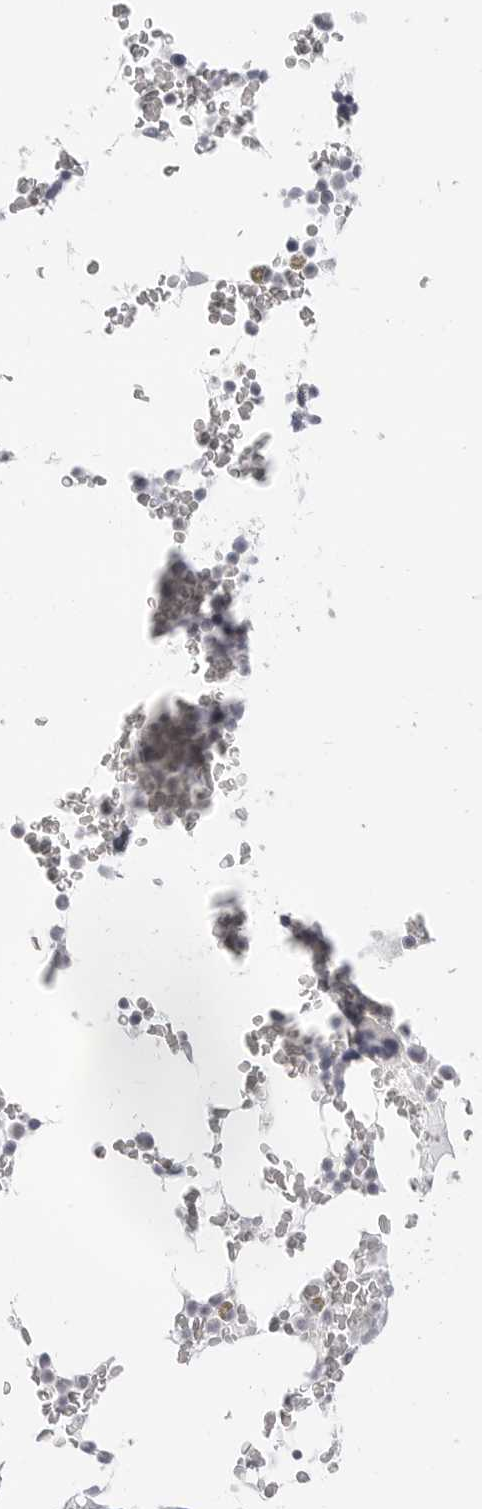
{"staining": {"intensity": "negative", "quantity": "none", "location": "none"}, "tissue": "bone marrow", "cell_type": "Hematopoietic cells", "image_type": "normal", "snomed": [{"axis": "morphology", "description": "Normal tissue, NOS"}, {"axis": "topography", "description": "Bone marrow"}], "caption": "Immunohistochemical staining of normal human bone marrow shows no significant positivity in hematopoietic cells.", "gene": "KLK11", "patient": {"sex": "male", "age": 58}}